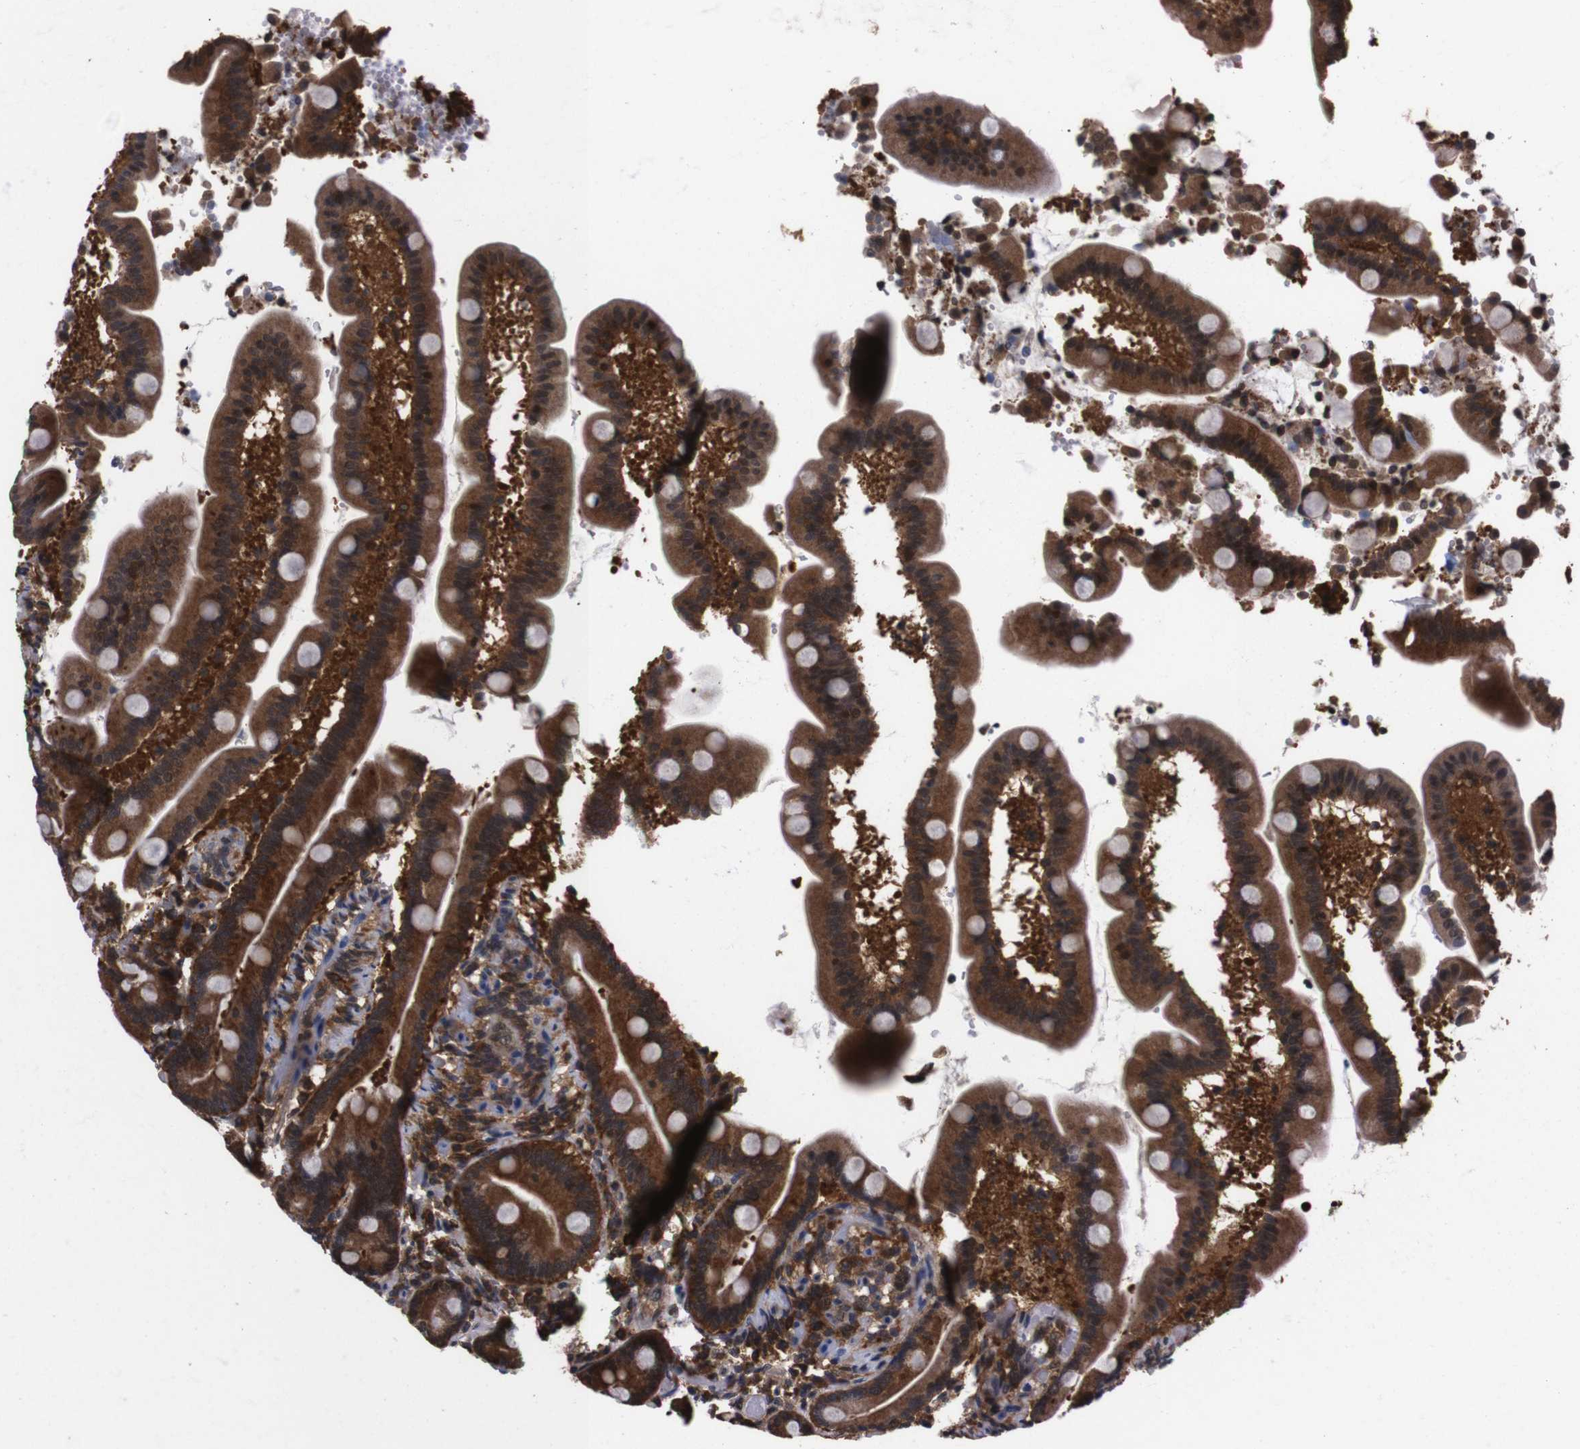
{"staining": {"intensity": "strong", "quantity": ">75%", "location": "cytoplasmic/membranous,nuclear"}, "tissue": "duodenum", "cell_type": "Glandular cells", "image_type": "normal", "snomed": [{"axis": "morphology", "description": "Normal tissue, NOS"}, {"axis": "topography", "description": "Duodenum"}], "caption": "Immunohistochemistry (DAB) staining of benign human duodenum shows strong cytoplasmic/membranous,nuclear protein staining in approximately >75% of glandular cells.", "gene": "UBQLN2", "patient": {"sex": "male", "age": 54}}